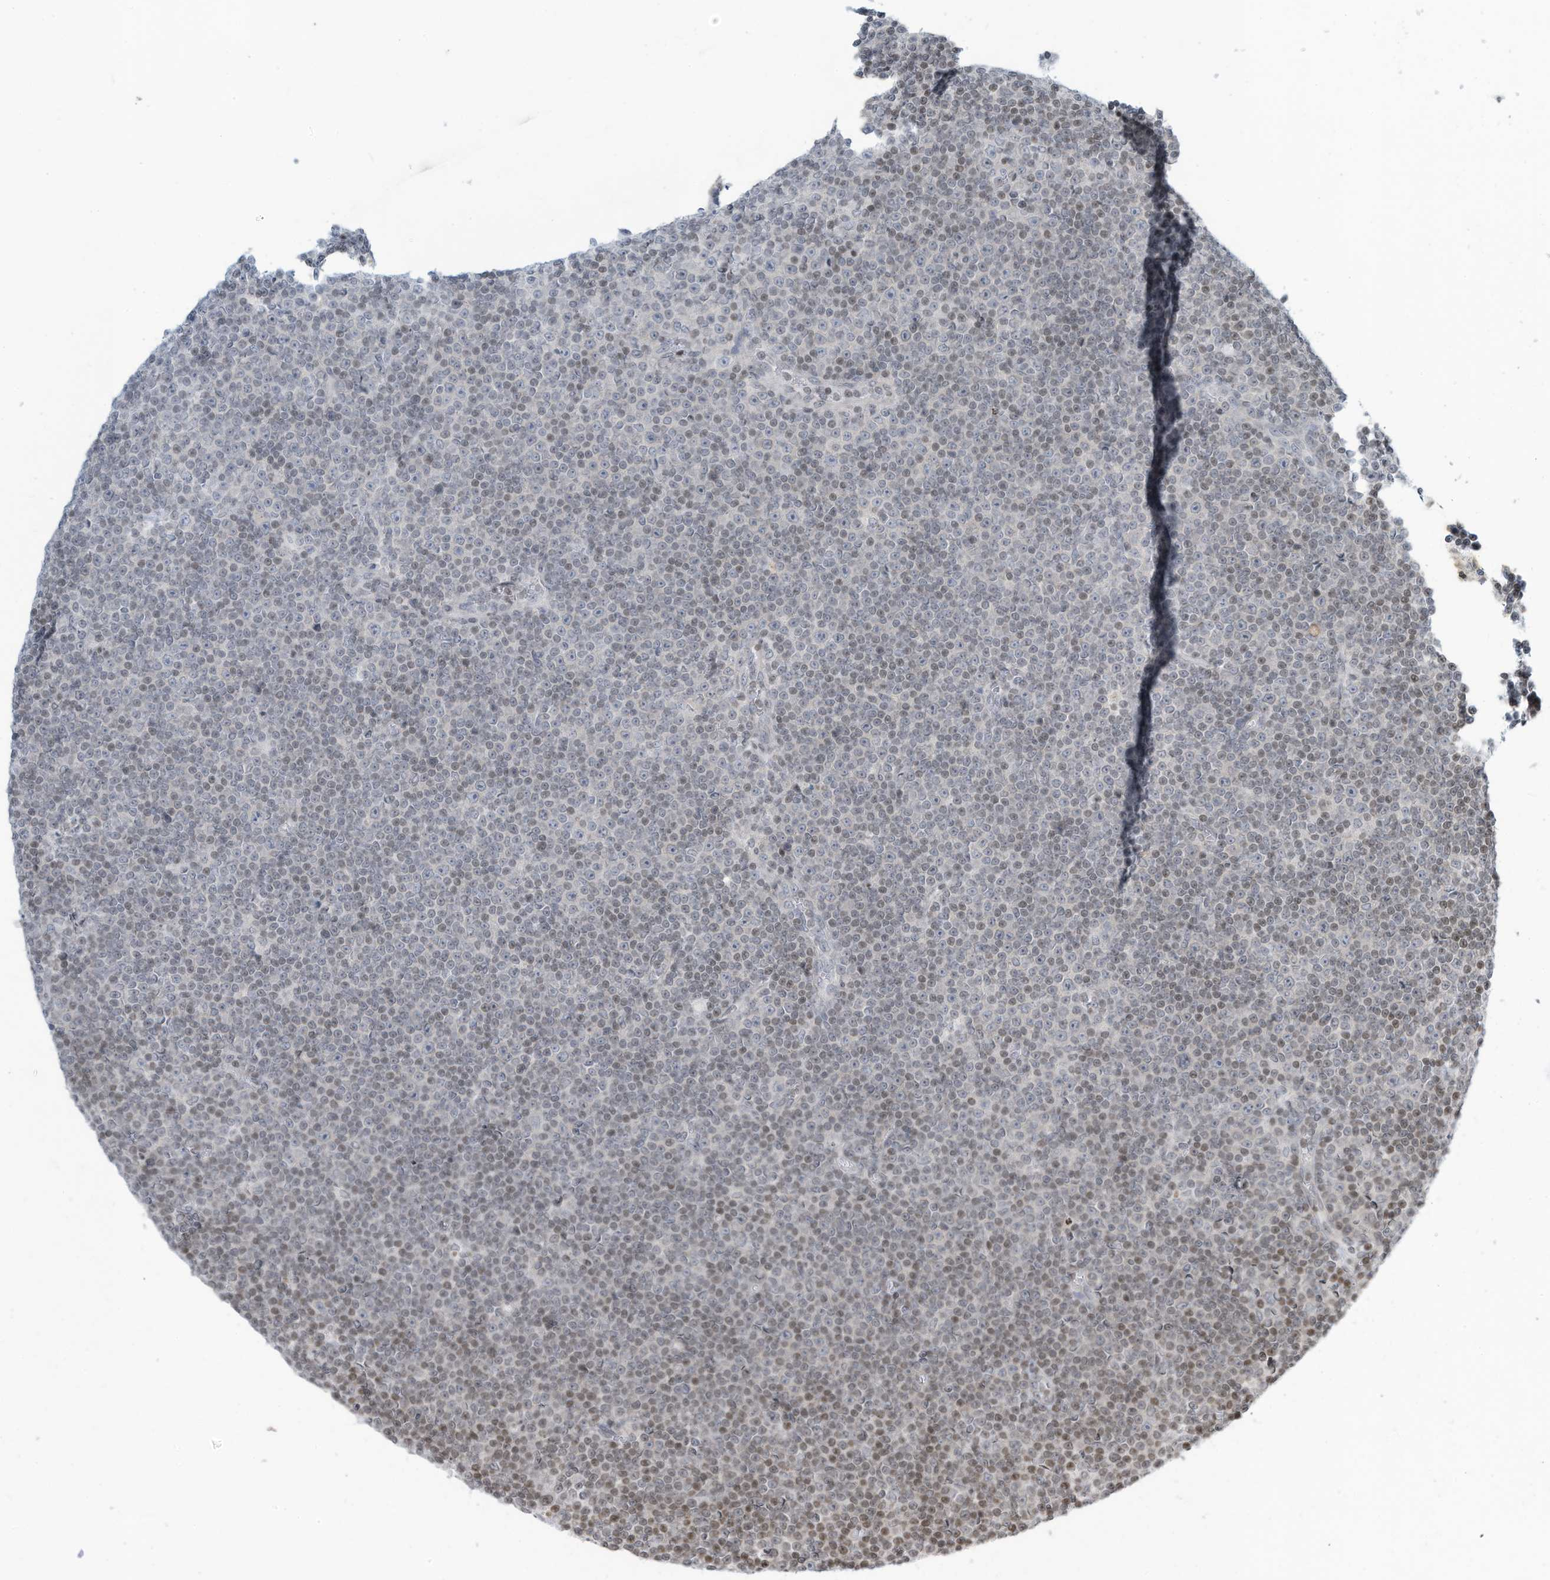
{"staining": {"intensity": "weak", "quantity": "<25%", "location": "nuclear"}, "tissue": "lymphoma", "cell_type": "Tumor cells", "image_type": "cancer", "snomed": [{"axis": "morphology", "description": "Malignant lymphoma, non-Hodgkin's type, Low grade"}, {"axis": "topography", "description": "Lymph node"}], "caption": "High magnification brightfield microscopy of low-grade malignant lymphoma, non-Hodgkin's type stained with DAB (brown) and counterstained with hematoxylin (blue): tumor cells show no significant staining.", "gene": "ADI1", "patient": {"sex": "female", "age": 67}}